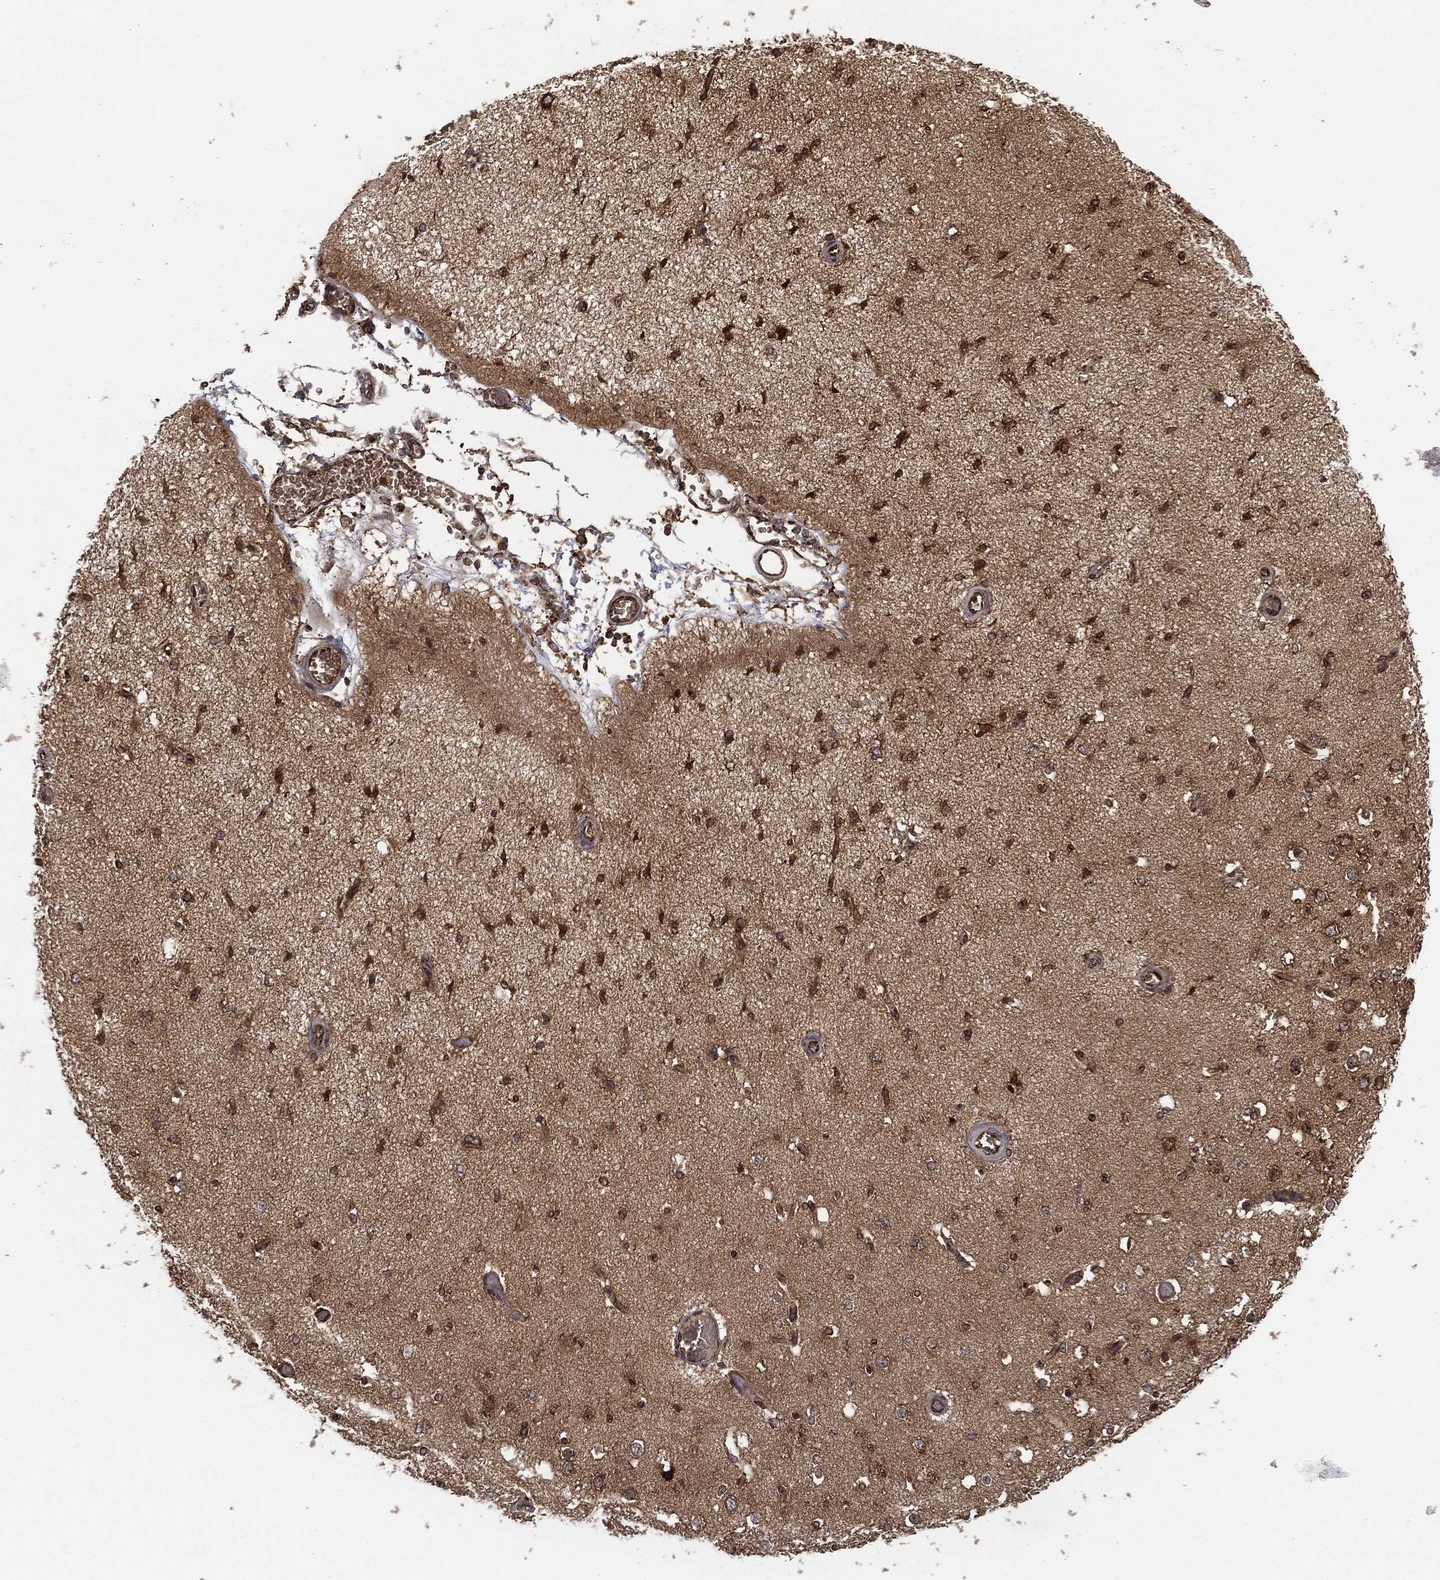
{"staining": {"intensity": "moderate", "quantity": "25%-75%", "location": "cytoplasmic/membranous"}, "tissue": "cerebral cortex", "cell_type": "Endothelial cells", "image_type": "normal", "snomed": [{"axis": "morphology", "description": "Normal tissue, NOS"}, {"axis": "morphology", "description": "Inflammation, NOS"}, {"axis": "topography", "description": "Cerebral cortex"}], "caption": "Cerebral cortex stained with immunohistochemistry reveals moderate cytoplasmic/membranous staining in about 25%-75% of endothelial cells. The staining was performed using DAB (3,3'-diaminobenzidine) to visualize the protein expression in brown, while the nuclei were stained in blue with hematoxylin (Magnification: 20x).", "gene": "EIF2AK2", "patient": {"sex": "male", "age": 6}}